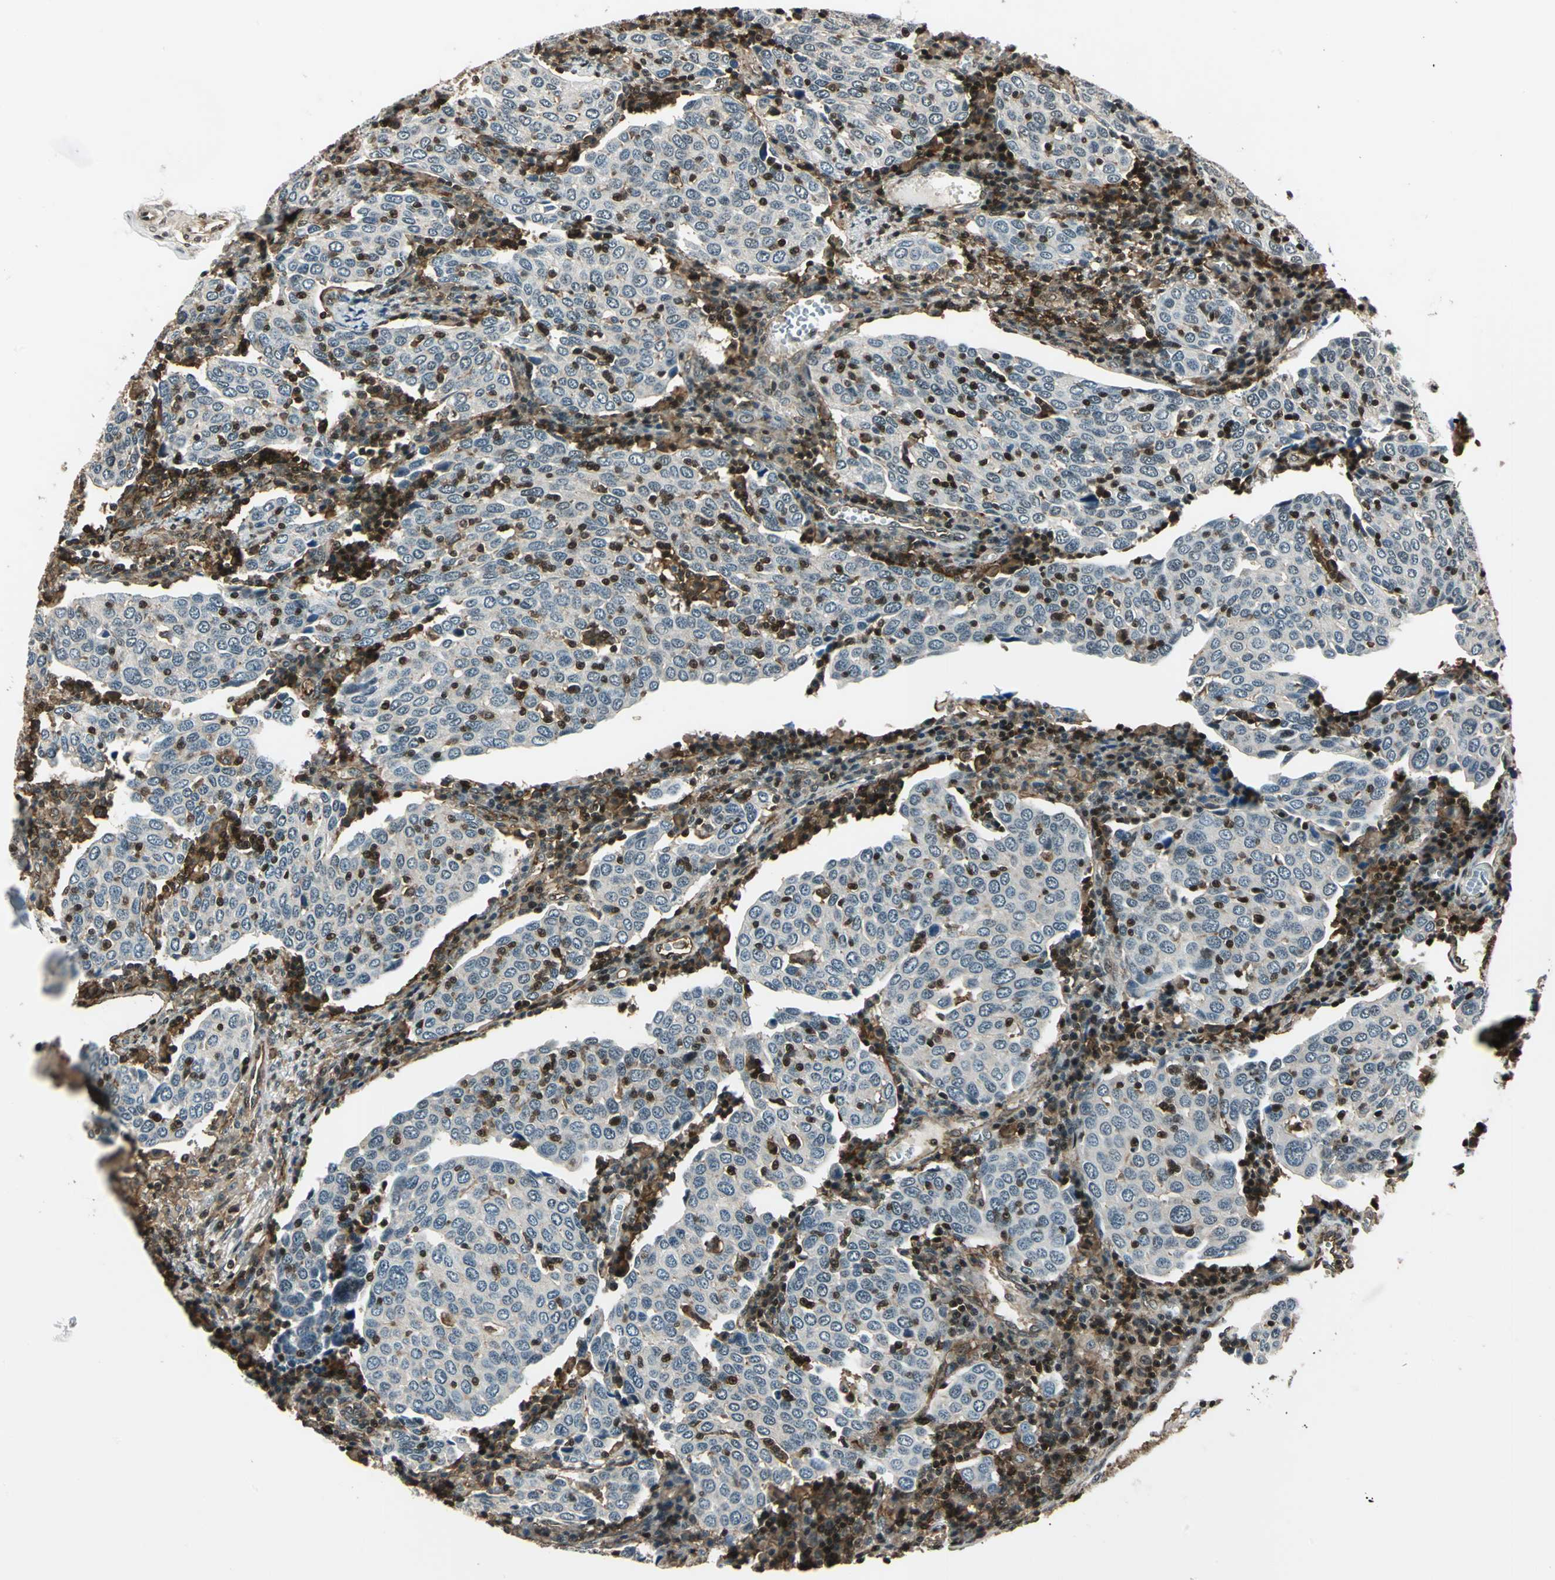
{"staining": {"intensity": "weak", "quantity": "<25%", "location": "cytoplasmic/membranous"}, "tissue": "cervical cancer", "cell_type": "Tumor cells", "image_type": "cancer", "snomed": [{"axis": "morphology", "description": "Squamous cell carcinoma, NOS"}, {"axis": "topography", "description": "Cervix"}], "caption": "Histopathology image shows no protein positivity in tumor cells of squamous cell carcinoma (cervical) tissue. The staining was performed using DAB (3,3'-diaminobenzidine) to visualize the protein expression in brown, while the nuclei were stained in blue with hematoxylin (Magnification: 20x).", "gene": "NR2C2", "patient": {"sex": "female", "age": 40}}